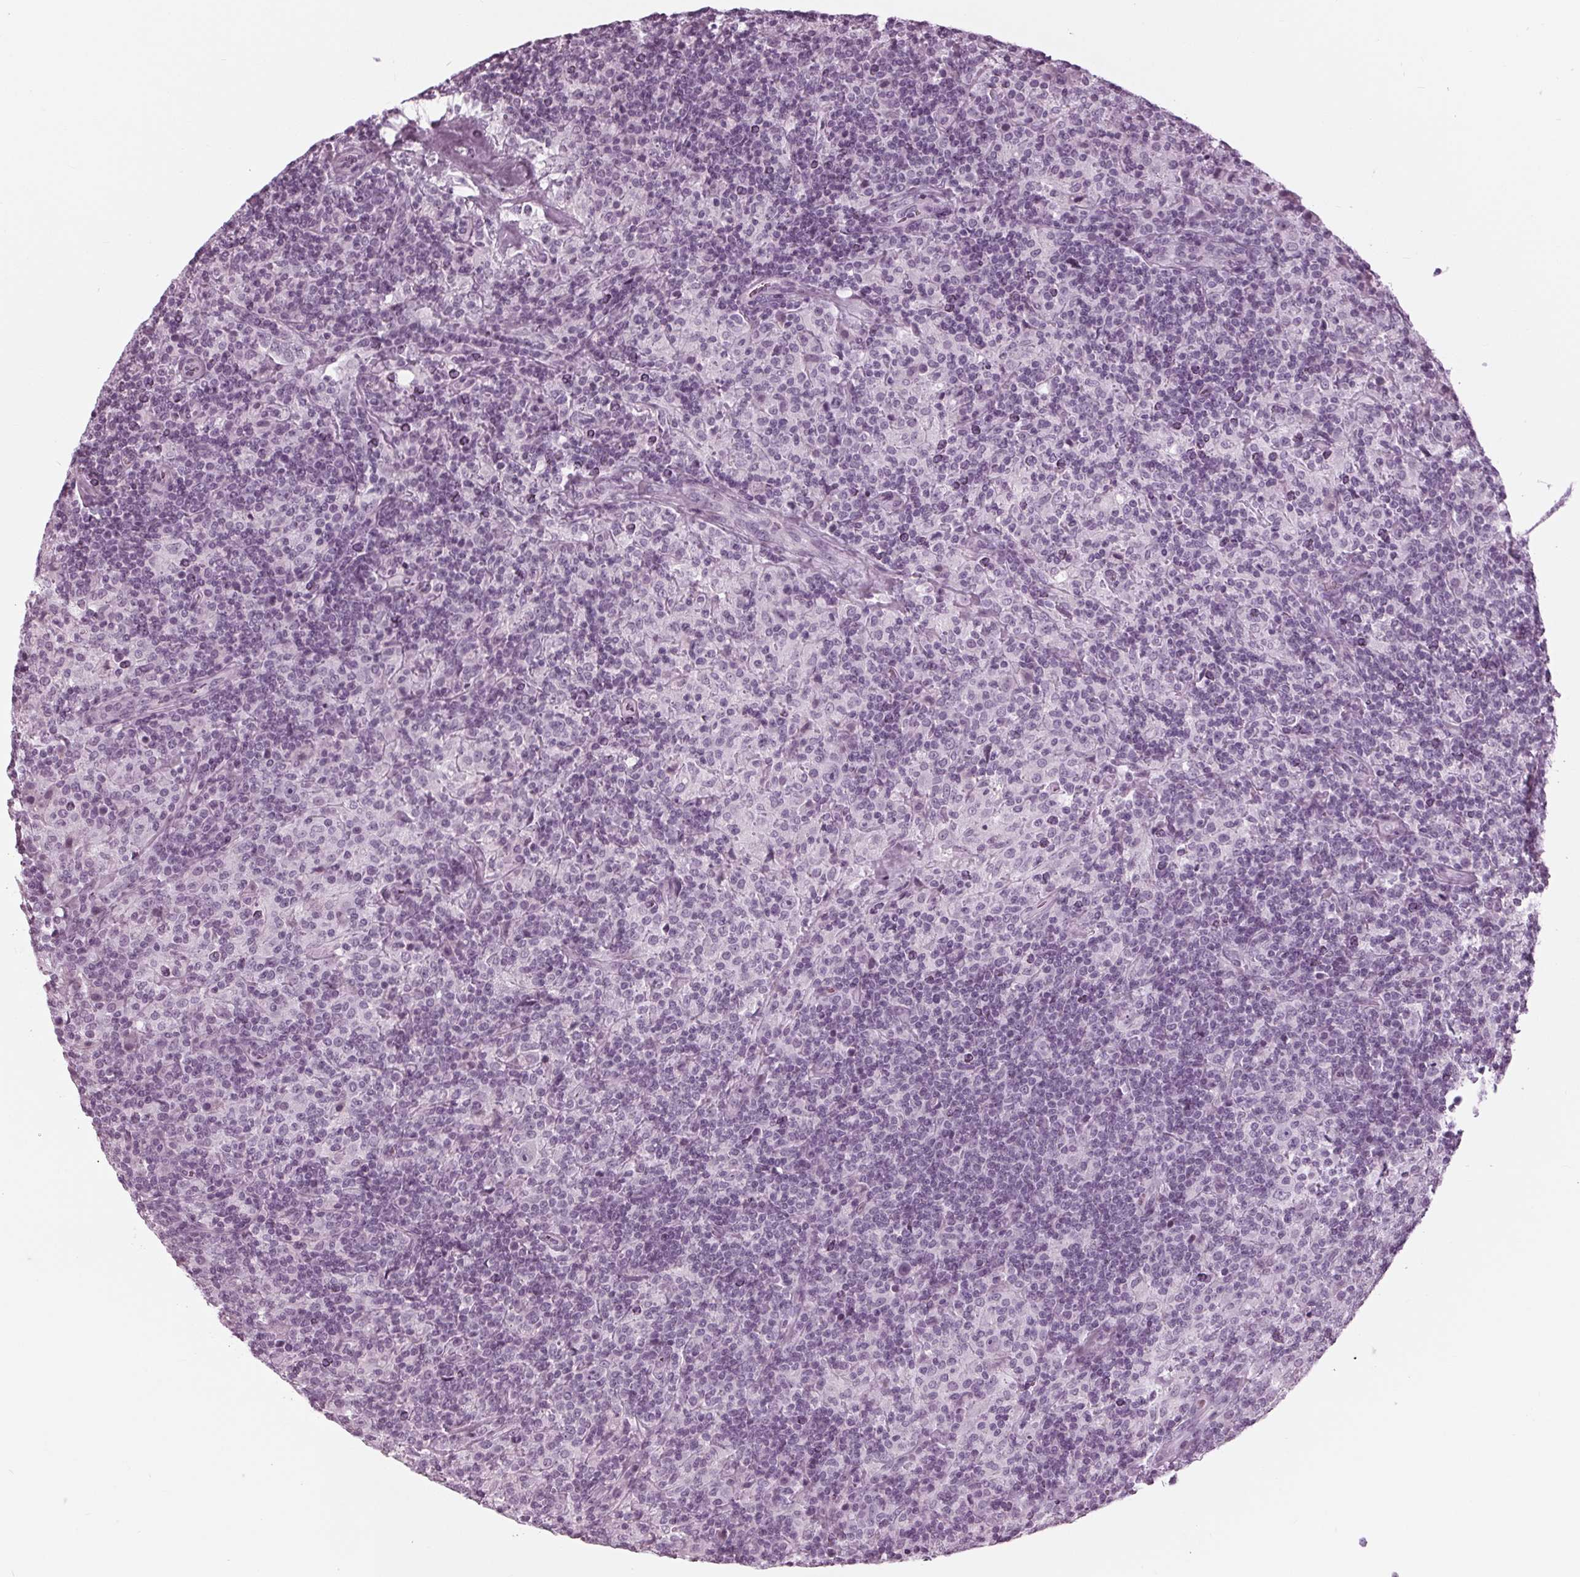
{"staining": {"intensity": "negative", "quantity": "none", "location": "none"}, "tissue": "lymphoma", "cell_type": "Tumor cells", "image_type": "cancer", "snomed": [{"axis": "morphology", "description": "Hodgkin's disease, NOS"}, {"axis": "topography", "description": "Lymph node"}], "caption": "Micrograph shows no significant protein expression in tumor cells of Hodgkin's disease.", "gene": "KRT28", "patient": {"sex": "male", "age": 70}}